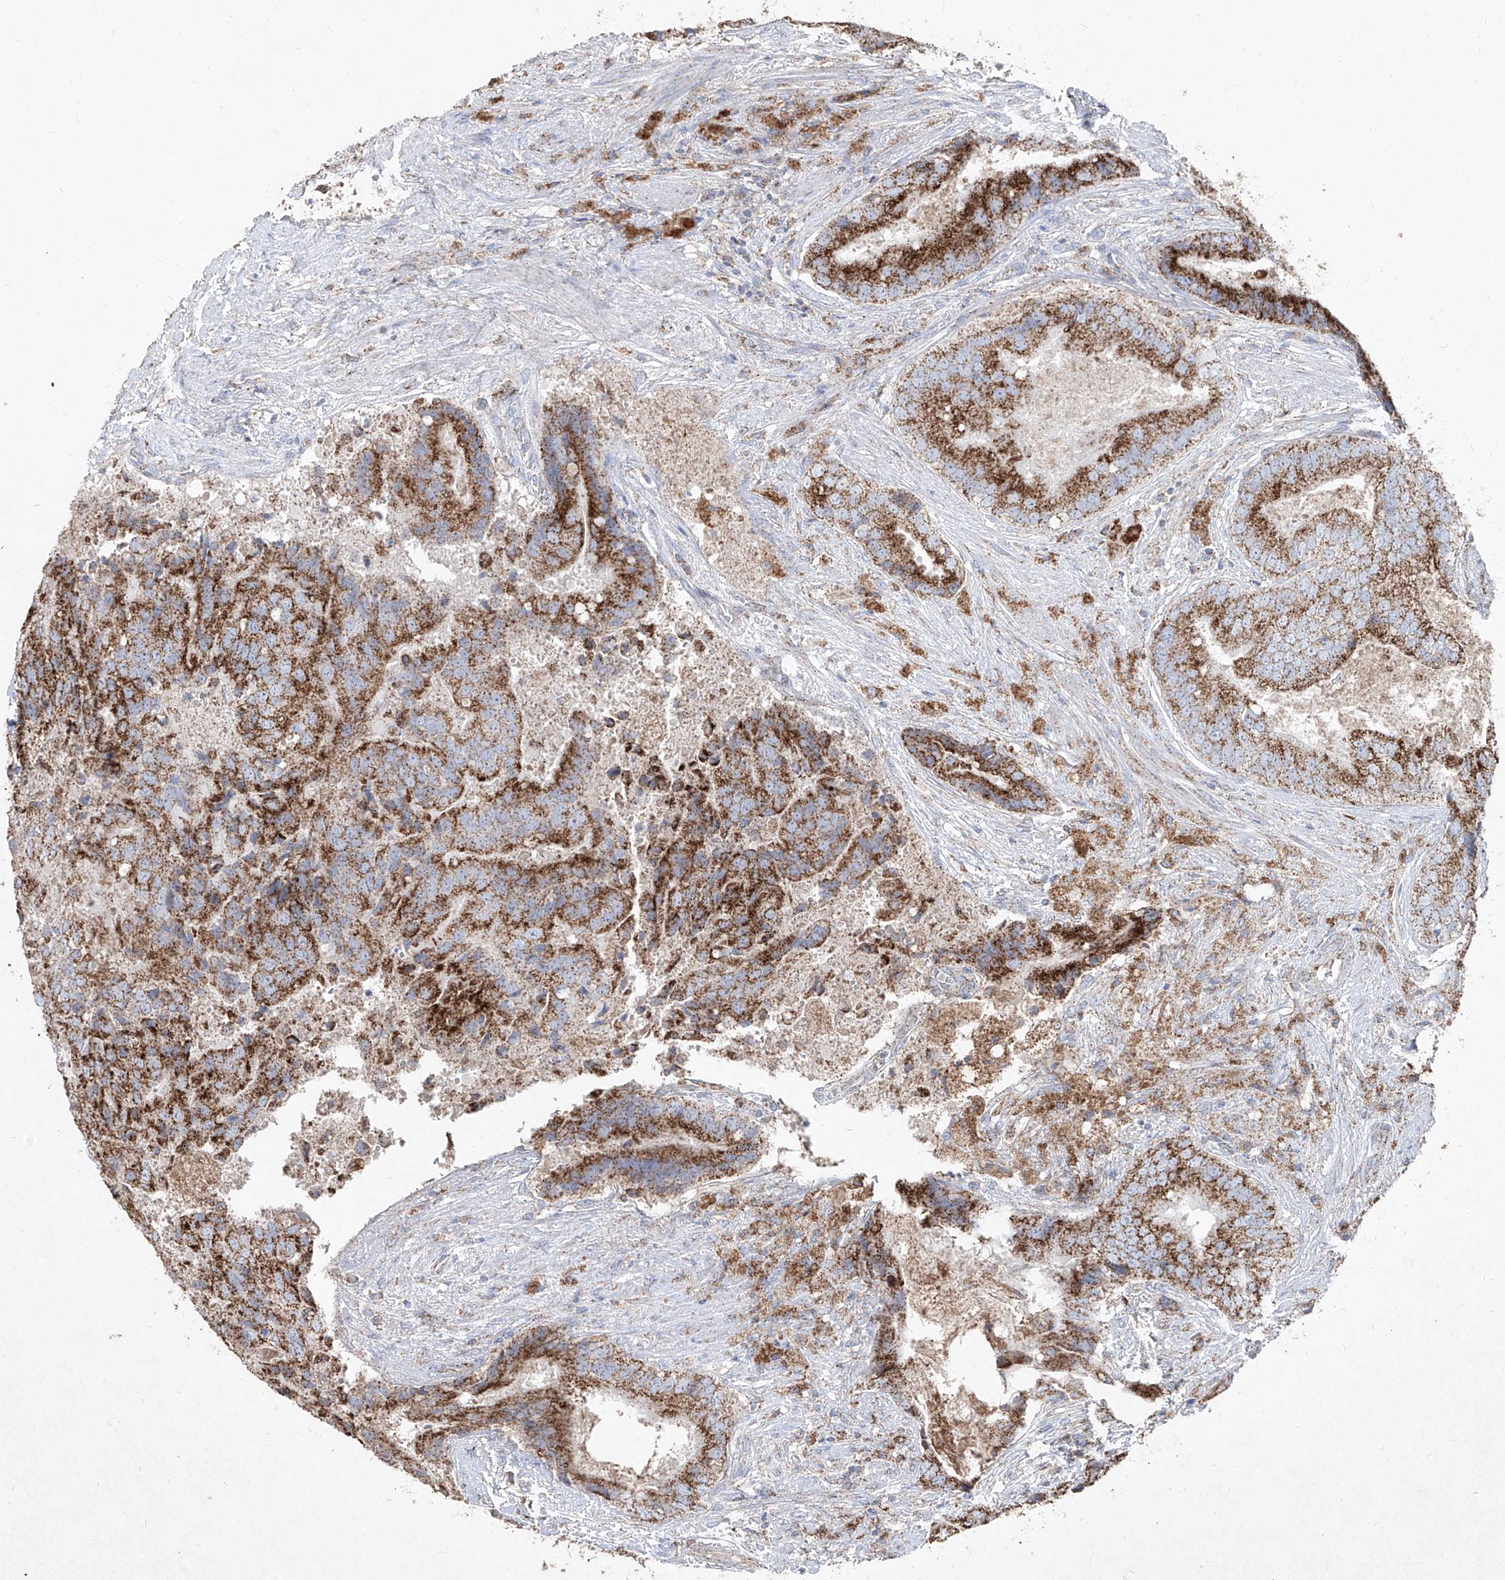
{"staining": {"intensity": "strong", "quantity": ">75%", "location": "cytoplasmic/membranous"}, "tissue": "prostate cancer", "cell_type": "Tumor cells", "image_type": "cancer", "snomed": [{"axis": "morphology", "description": "Adenocarcinoma, High grade"}, {"axis": "topography", "description": "Prostate"}], "caption": "Immunohistochemistry (IHC) of prostate high-grade adenocarcinoma exhibits high levels of strong cytoplasmic/membranous staining in about >75% of tumor cells.", "gene": "ABCD3", "patient": {"sex": "male", "age": 70}}